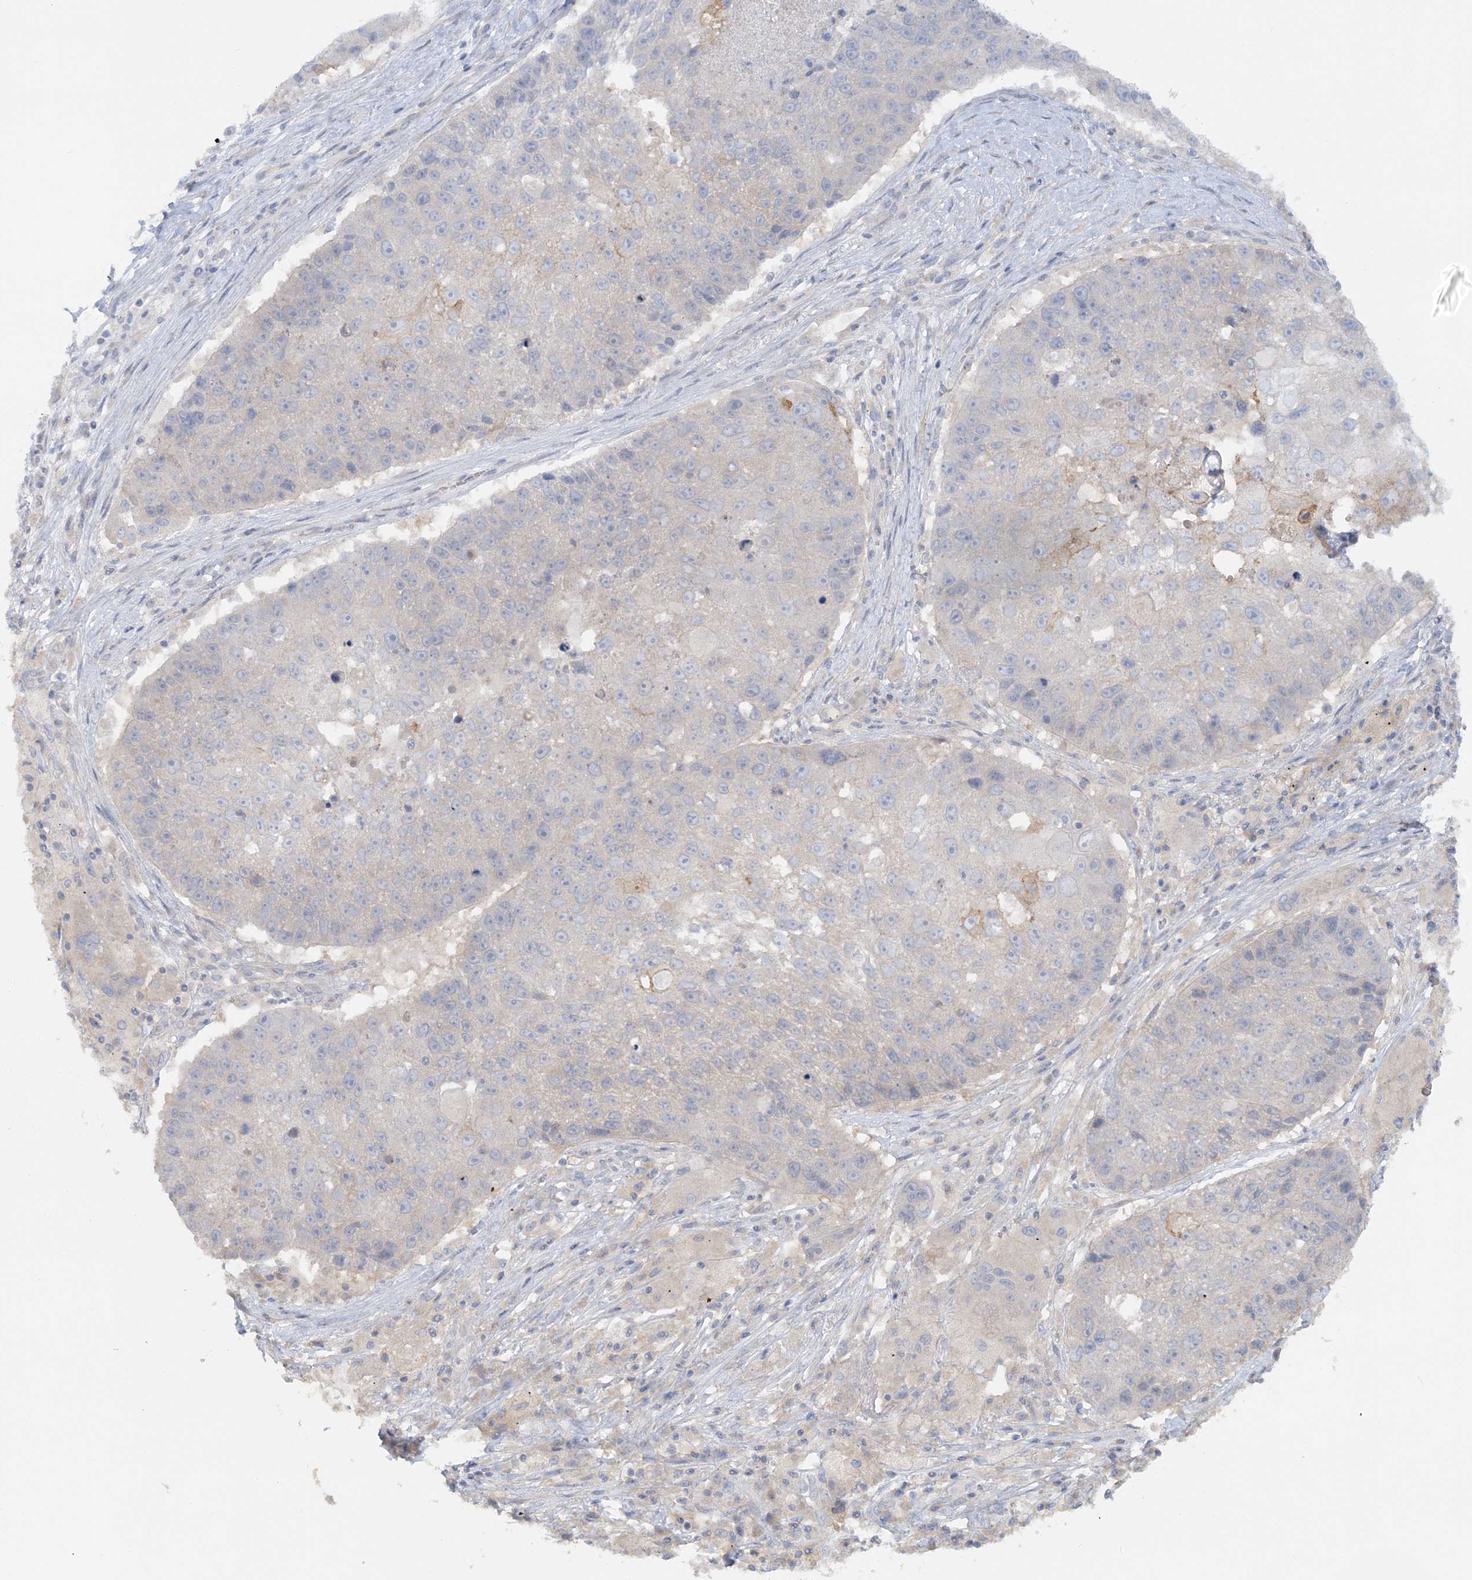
{"staining": {"intensity": "negative", "quantity": "none", "location": "none"}, "tissue": "lung cancer", "cell_type": "Tumor cells", "image_type": "cancer", "snomed": [{"axis": "morphology", "description": "Squamous cell carcinoma, NOS"}, {"axis": "topography", "description": "Lung"}], "caption": "An image of human lung cancer is negative for staining in tumor cells. (Stains: DAB (3,3'-diaminobenzidine) immunohistochemistry with hematoxylin counter stain, Microscopy: brightfield microscopy at high magnification).", "gene": "TBC1D5", "patient": {"sex": "male", "age": 61}}